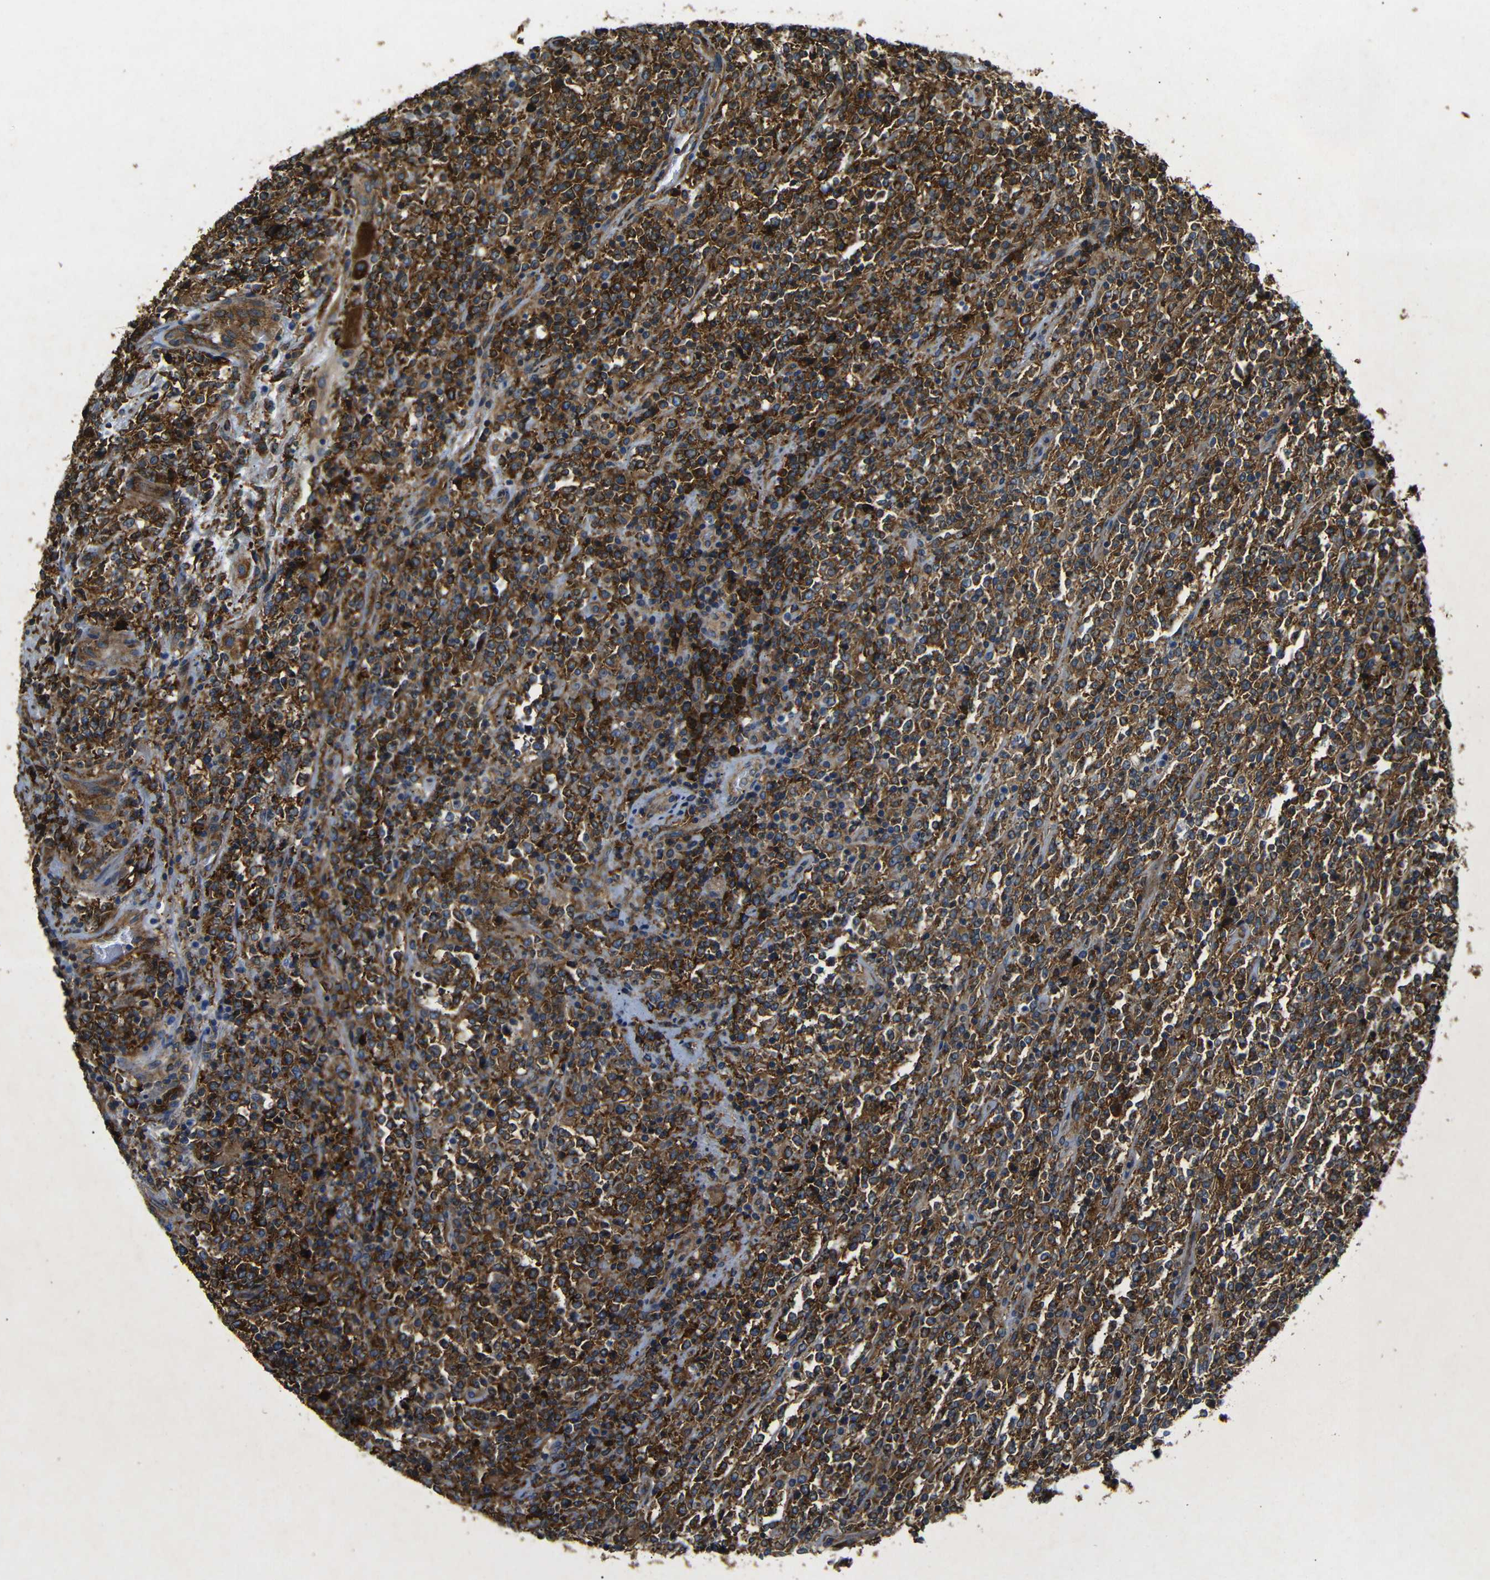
{"staining": {"intensity": "strong", "quantity": ">75%", "location": "cytoplasmic/membranous"}, "tissue": "lymphoma", "cell_type": "Tumor cells", "image_type": "cancer", "snomed": [{"axis": "morphology", "description": "Malignant lymphoma, non-Hodgkin's type, High grade"}, {"axis": "topography", "description": "Soft tissue"}], "caption": "Immunohistochemical staining of malignant lymphoma, non-Hodgkin's type (high-grade) shows strong cytoplasmic/membranous protein staining in about >75% of tumor cells.", "gene": "BTF3", "patient": {"sex": "male", "age": 18}}